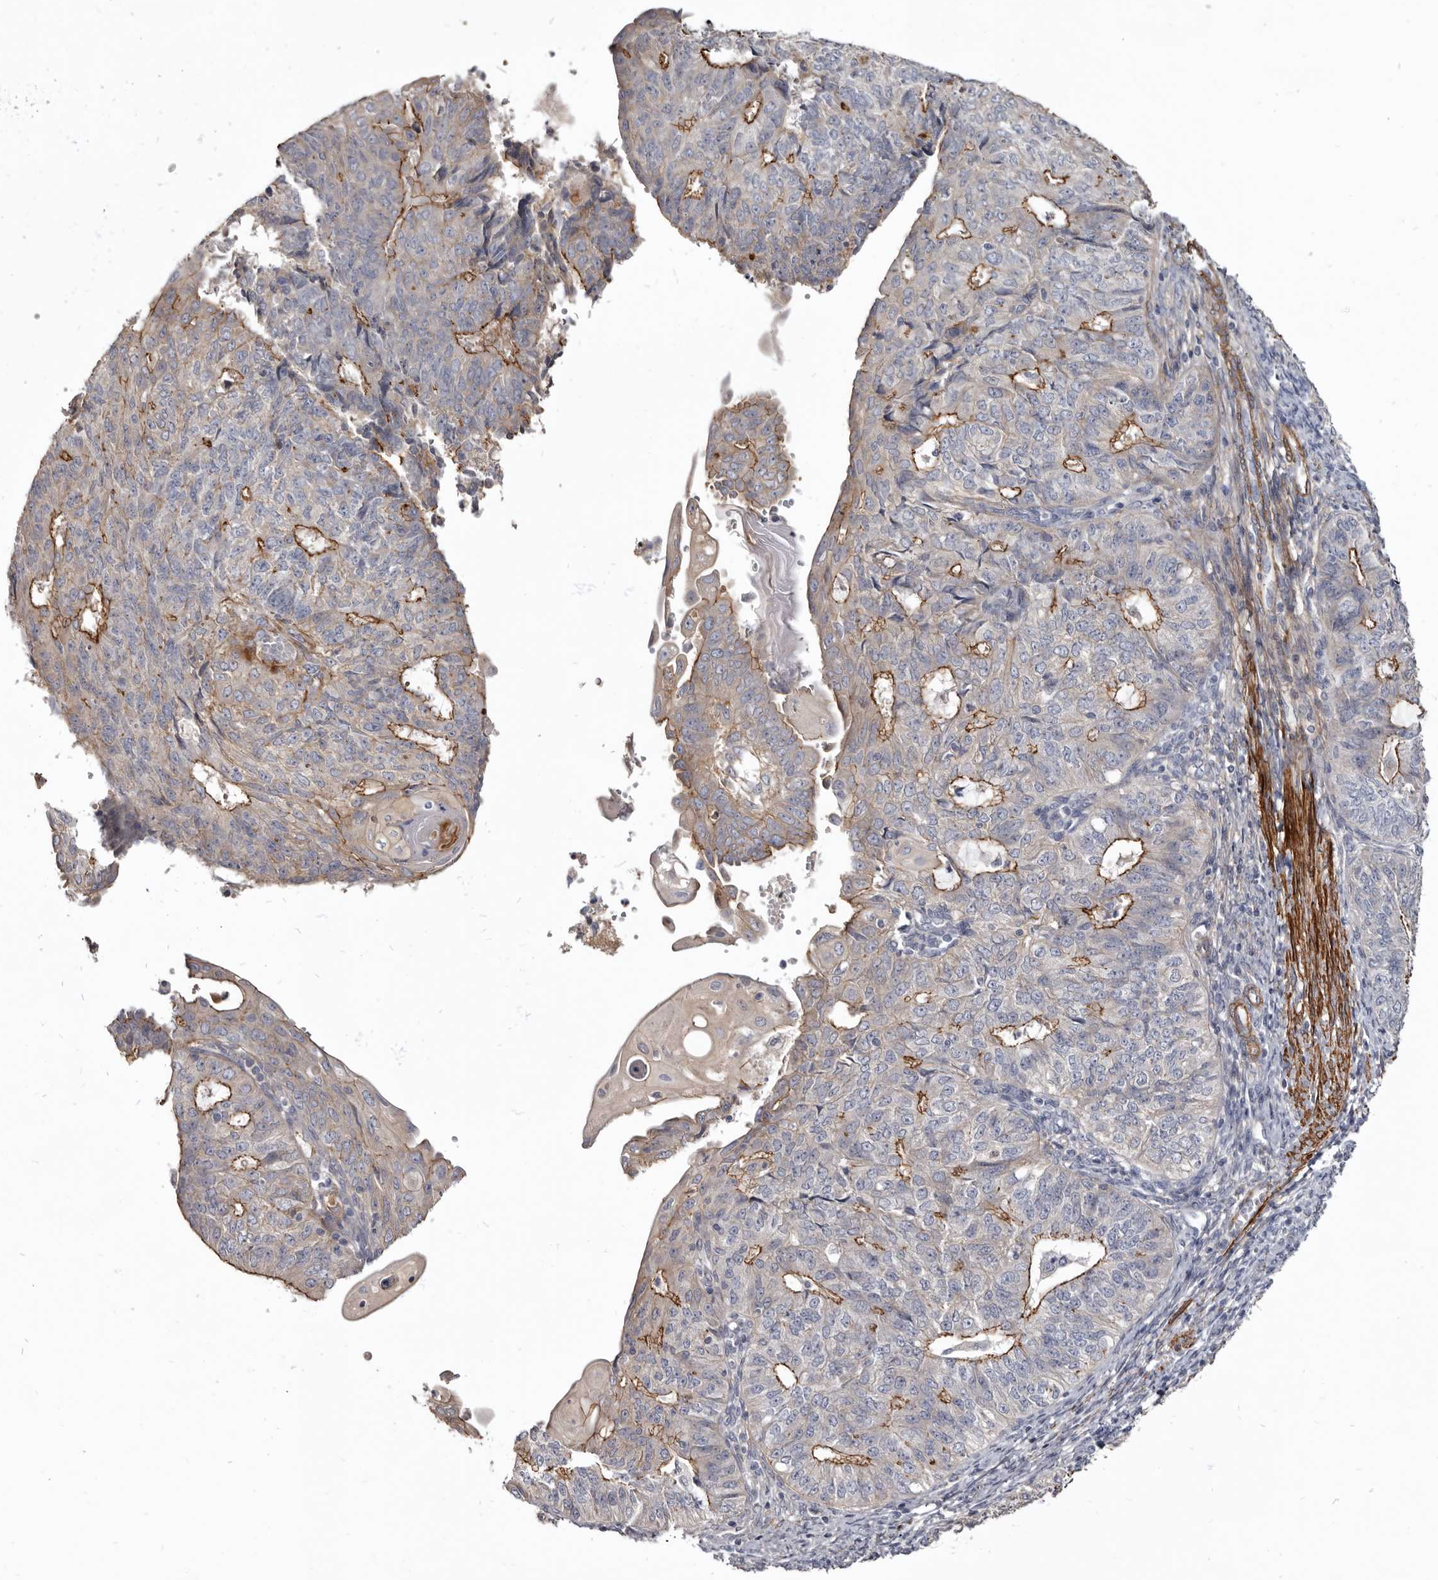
{"staining": {"intensity": "moderate", "quantity": "25%-75%", "location": "cytoplasmic/membranous"}, "tissue": "endometrial cancer", "cell_type": "Tumor cells", "image_type": "cancer", "snomed": [{"axis": "morphology", "description": "Adenocarcinoma, NOS"}, {"axis": "topography", "description": "Endometrium"}], "caption": "Moderate cytoplasmic/membranous positivity is appreciated in about 25%-75% of tumor cells in endometrial cancer.", "gene": "CGN", "patient": {"sex": "female", "age": 32}}